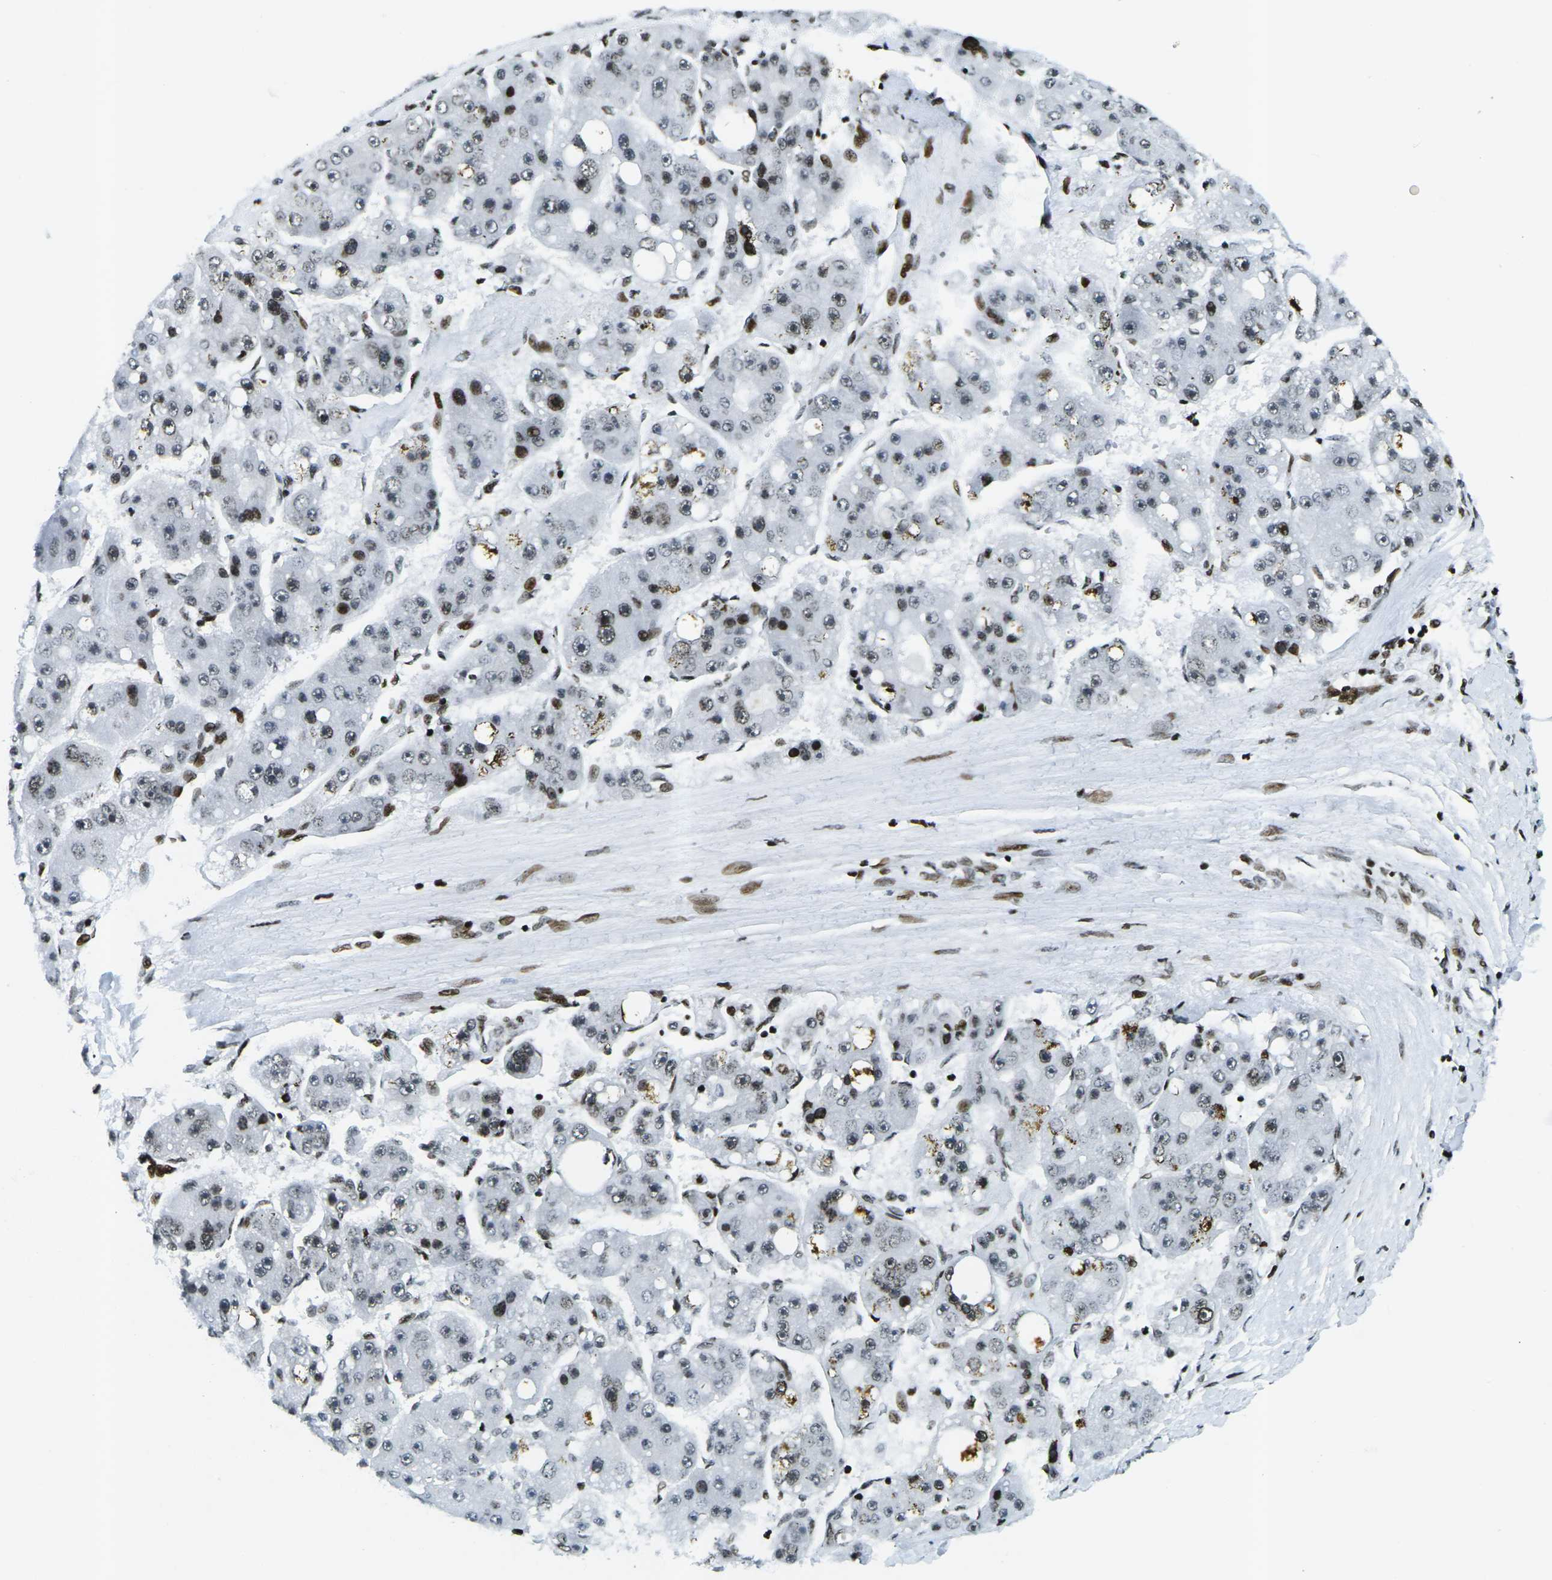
{"staining": {"intensity": "moderate", "quantity": "25%-75%", "location": "nuclear"}, "tissue": "liver cancer", "cell_type": "Tumor cells", "image_type": "cancer", "snomed": [{"axis": "morphology", "description": "Carcinoma, Hepatocellular, NOS"}, {"axis": "topography", "description": "Liver"}], "caption": "There is medium levels of moderate nuclear positivity in tumor cells of liver hepatocellular carcinoma, as demonstrated by immunohistochemical staining (brown color).", "gene": "H3-3A", "patient": {"sex": "female", "age": 61}}